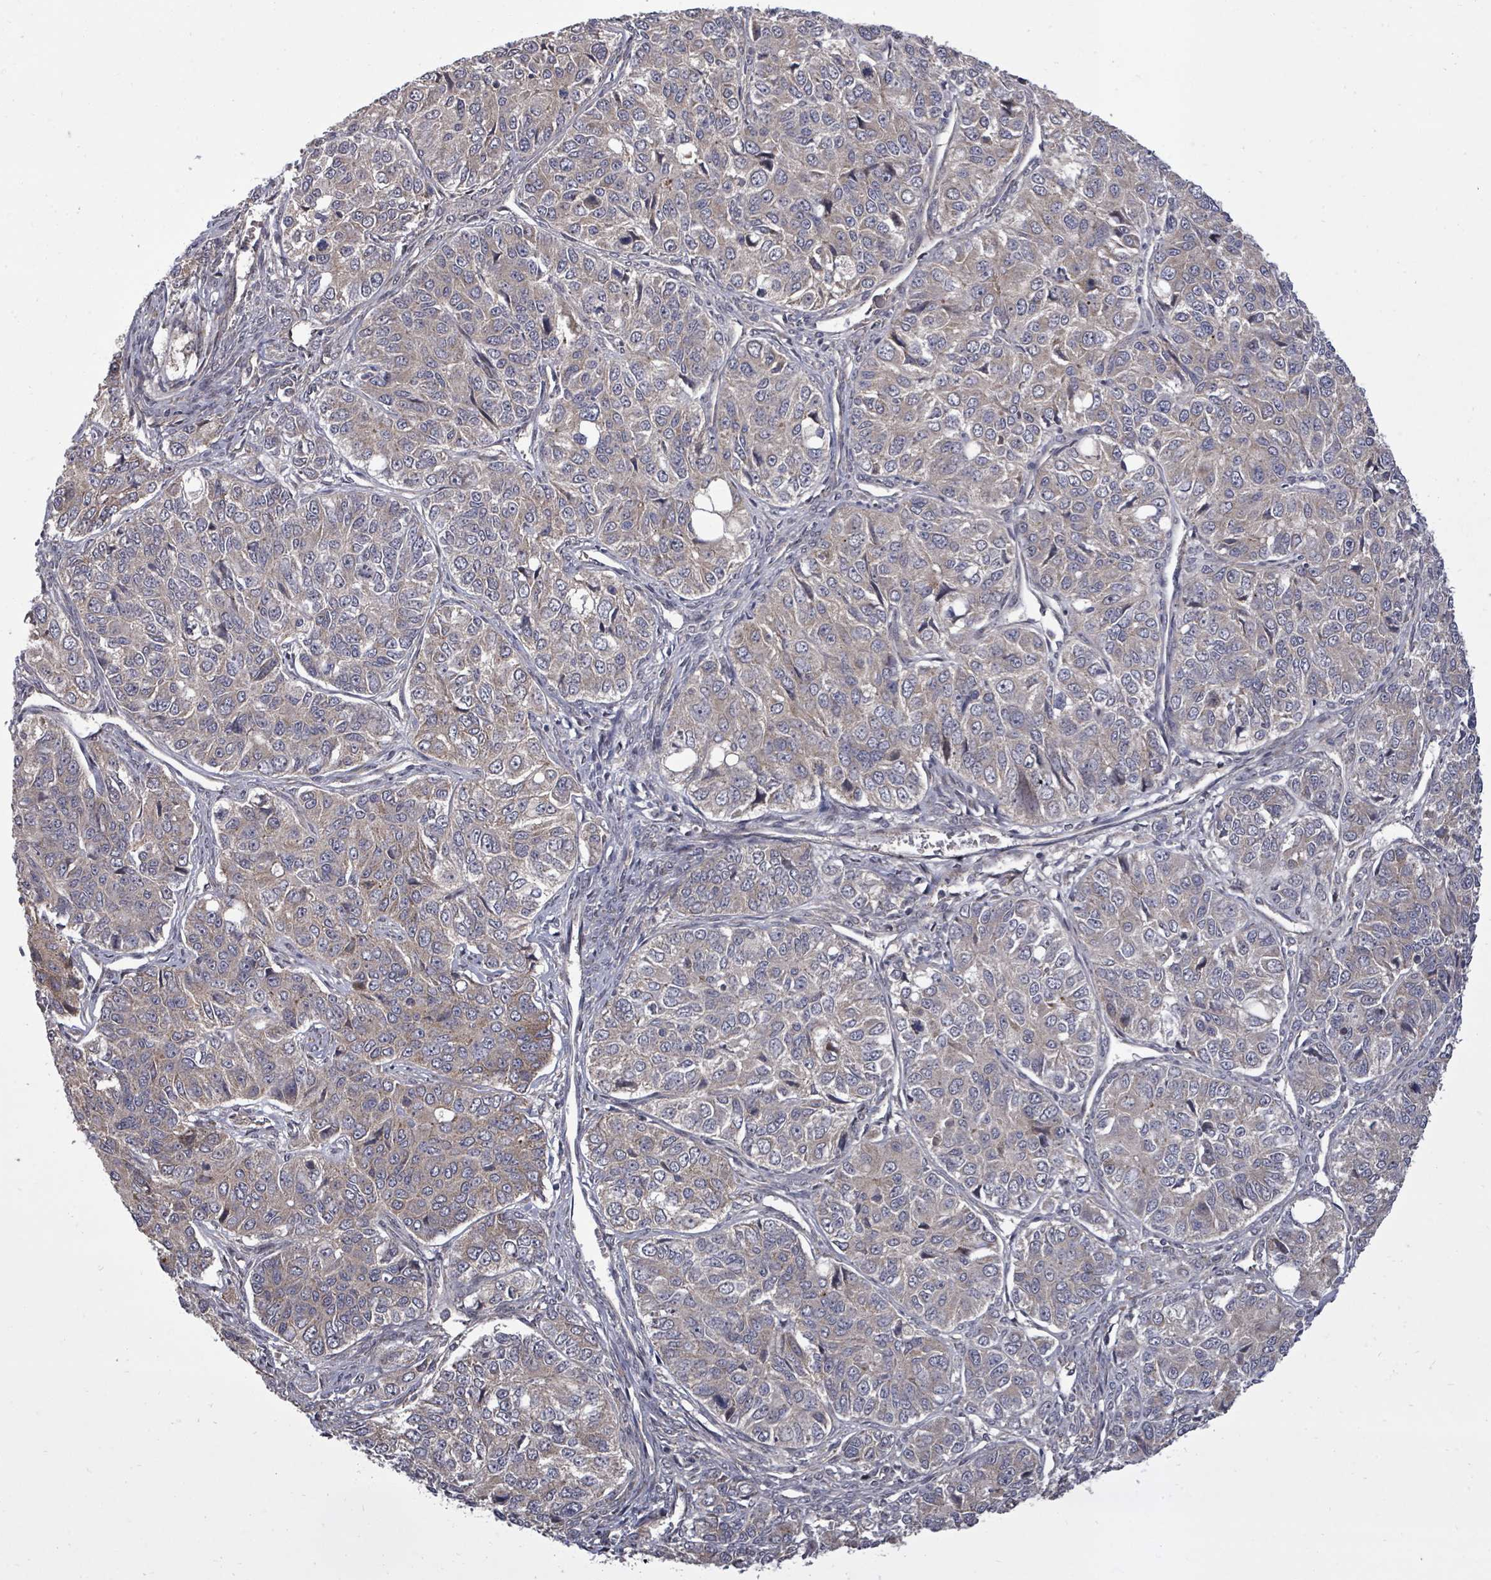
{"staining": {"intensity": "weak", "quantity": "25%-75%", "location": "cytoplasmic/membranous"}, "tissue": "ovarian cancer", "cell_type": "Tumor cells", "image_type": "cancer", "snomed": [{"axis": "morphology", "description": "Carcinoma, endometroid"}, {"axis": "topography", "description": "Ovary"}], "caption": "This histopathology image reveals ovarian cancer stained with immunohistochemistry (IHC) to label a protein in brown. The cytoplasmic/membranous of tumor cells show weak positivity for the protein. Nuclei are counter-stained blue.", "gene": "KRTAP27-1", "patient": {"sex": "female", "age": 51}}